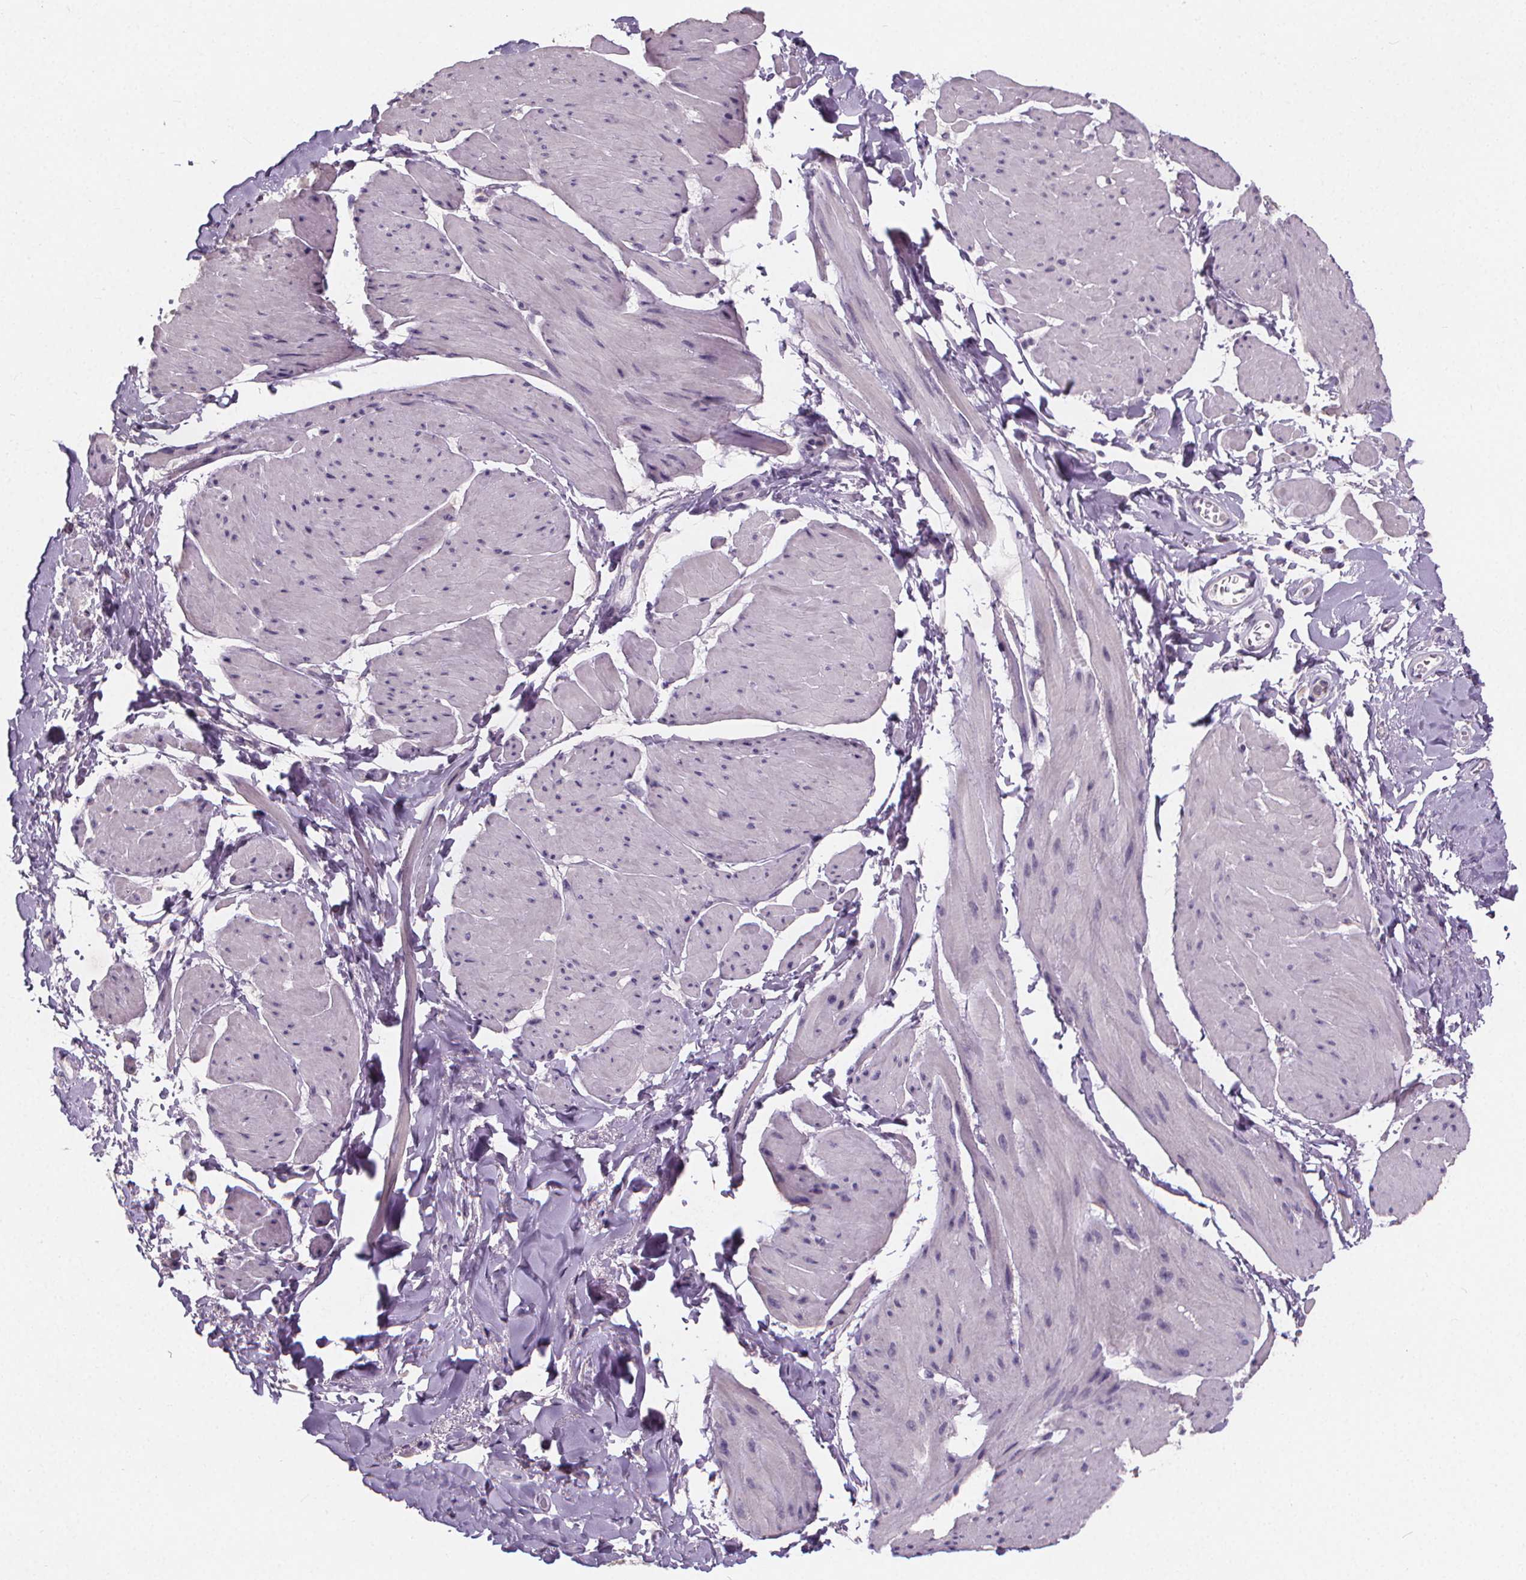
{"staining": {"intensity": "negative", "quantity": "none", "location": "none"}, "tissue": "adipose tissue", "cell_type": "Adipocytes", "image_type": "normal", "snomed": [{"axis": "morphology", "description": "Normal tissue, NOS"}, {"axis": "topography", "description": "Urinary bladder"}, {"axis": "topography", "description": "Peripheral nerve tissue"}], "caption": "Protein analysis of benign adipose tissue displays no significant positivity in adipocytes. Brightfield microscopy of immunohistochemistry stained with DAB (3,3'-diaminobenzidine) (brown) and hematoxylin (blue), captured at high magnification.", "gene": "ATP6V1D", "patient": {"sex": "female", "age": 60}}